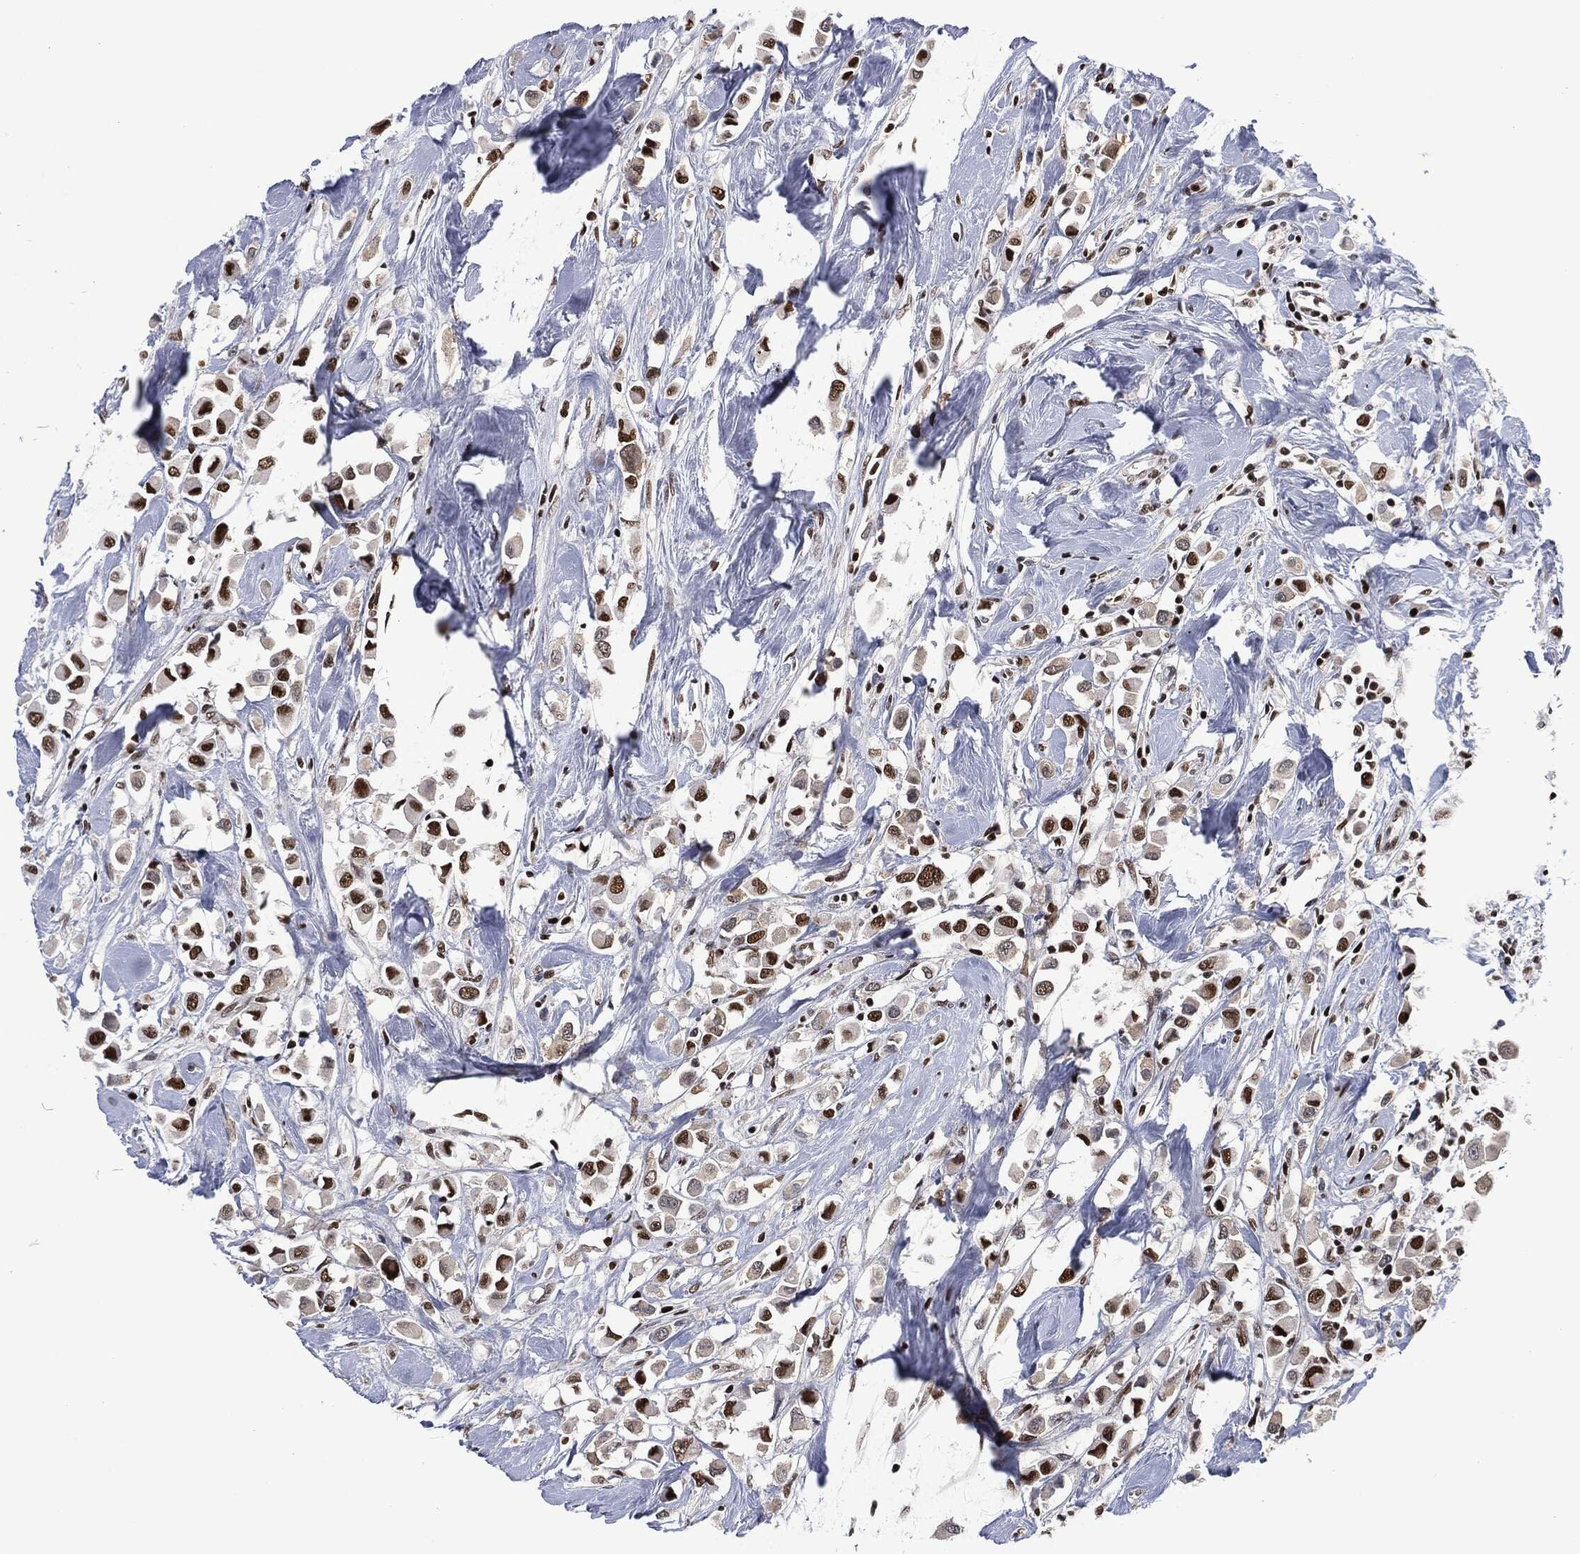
{"staining": {"intensity": "strong", "quantity": "25%-75%", "location": "nuclear"}, "tissue": "breast cancer", "cell_type": "Tumor cells", "image_type": "cancer", "snomed": [{"axis": "morphology", "description": "Duct carcinoma"}, {"axis": "topography", "description": "Breast"}], "caption": "The photomicrograph shows a brown stain indicating the presence of a protein in the nuclear of tumor cells in breast cancer (invasive ductal carcinoma). Immunohistochemistry stains the protein of interest in brown and the nuclei are stained blue.", "gene": "DCPS", "patient": {"sex": "female", "age": 61}}